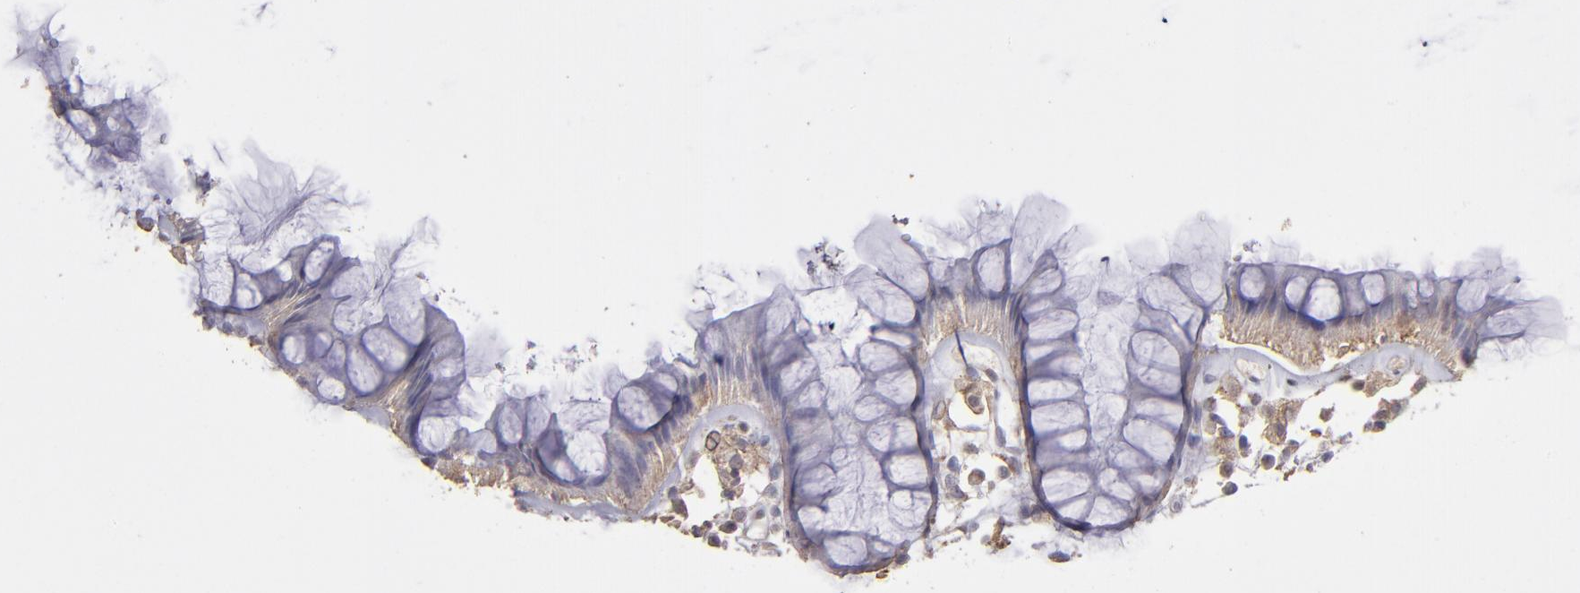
{"staining": {"intensity": "moderate", "quantity": "25%-75%", "location": "cytoplasmic/membranous"}, "tissue": "rectum", "cell_type": "Glandular cells", "image_type": "normal", "snomed": [{"axis": "morphology", "description": "Normal tissue, NOS"}, {"axis": "topography", "description": "Rectum"}], "caption": "IHC staining of normal rectum, which demonstrates medium levels of moderate cytoplasmic/membranous staining in approximately 25%-75% of glandular cells indicating moderate cytoplasmic/membranous protein positivity. The staining was performed using DAB (brown) for protein detection and nuclei were counterstained in hematoxylin (blue).", "gene": "FAT1", "patient": {"sex": "female", "age": 66}}